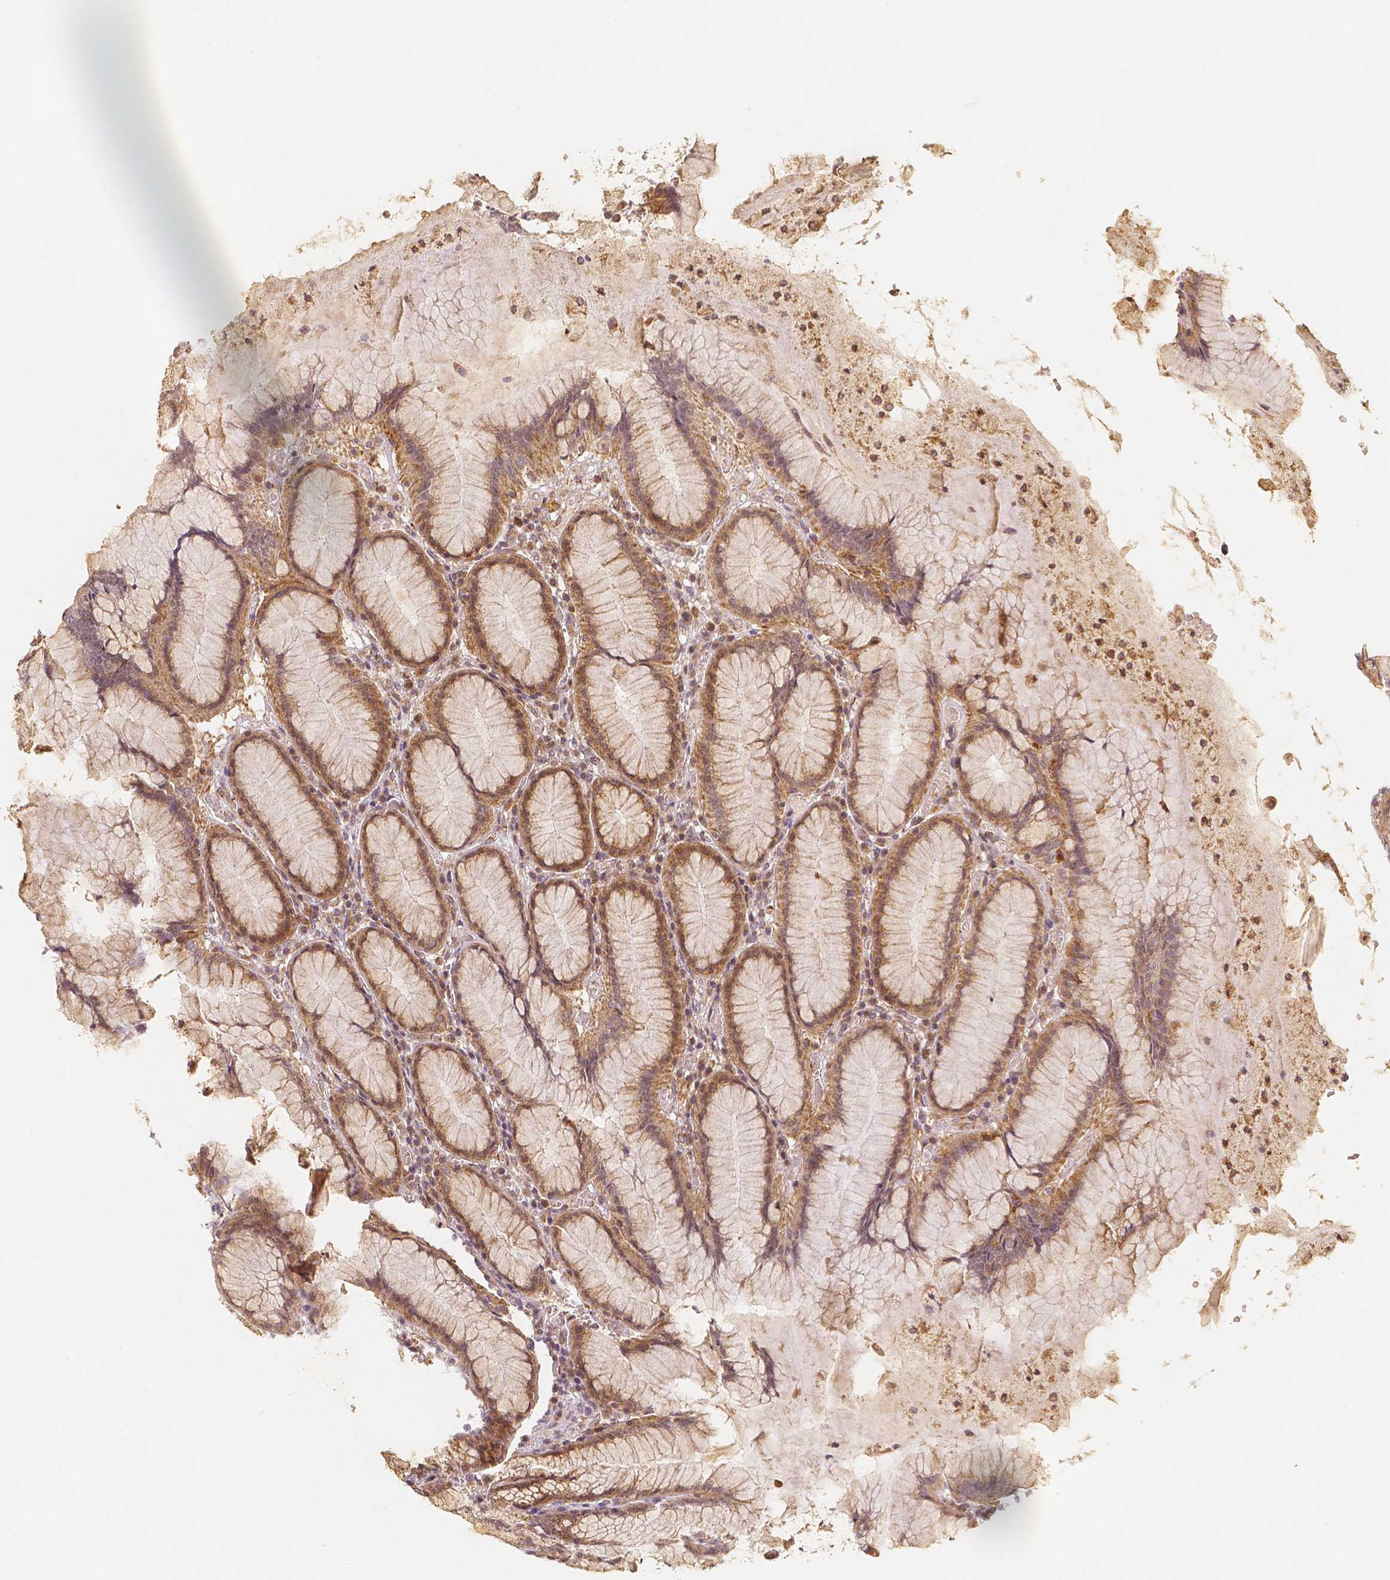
{"staining": {"intensity": "moderate", "quantity": ">75%", "location": "cytoplasmic/membranous"}, "tissue": "stomach", "cell_type": "Glandular cells", "image_type": "normal", "snomed": [{"axis": "morphology", "description": "Normal tissue, NOS"}, {"axis": "topography", "description": "Stomach"}], "caption": "Immunohistochemistry micrograph of unremarkable human stomach stained for a protein (brown), which exhibits medium levels of moderate cytoplasmic/membranous positivity in about >75% of glandular cells.", "gene": "PGAM5", "patient": {"sex": "male", "age": 55}}